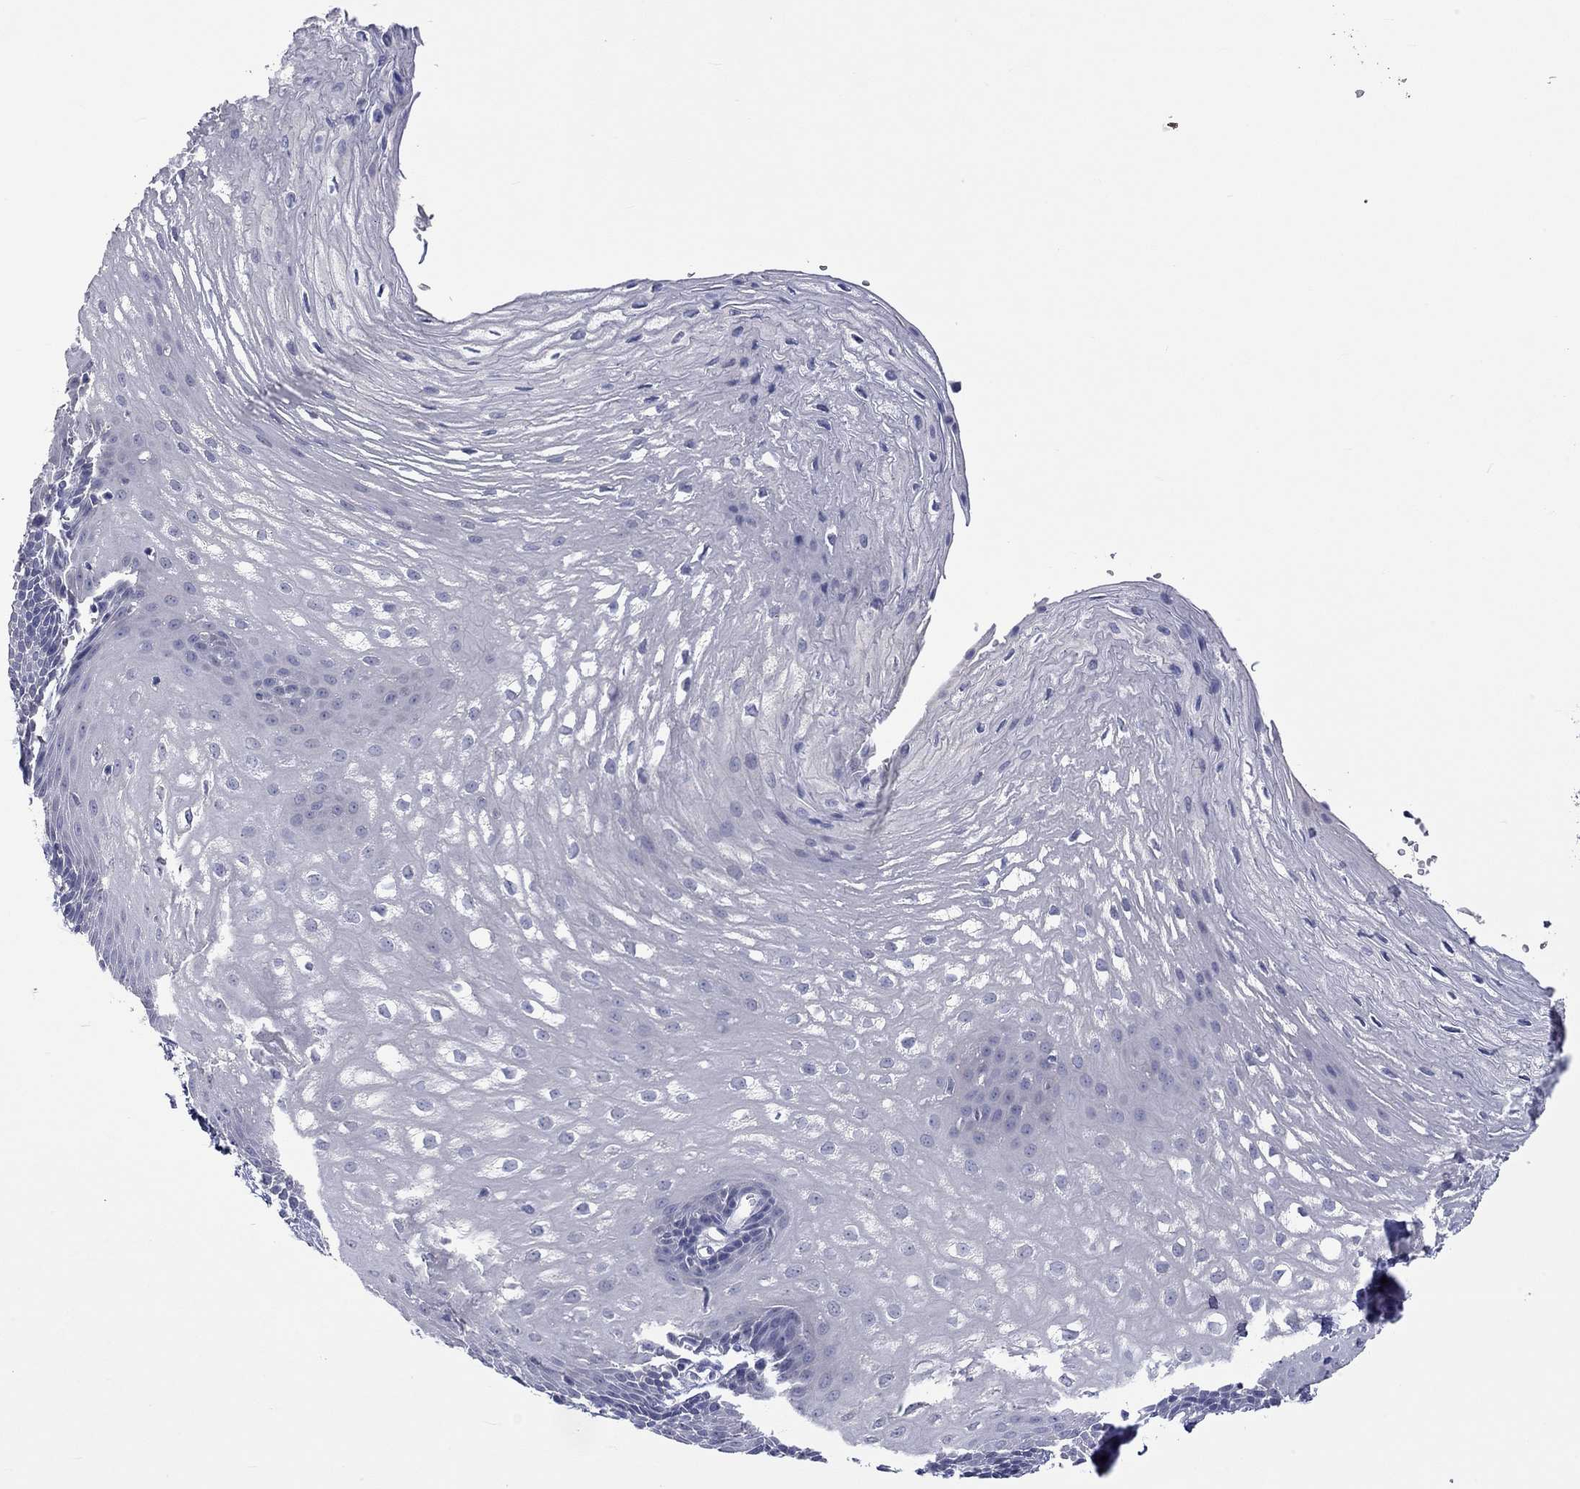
{"staining": {"intensity": "negative", "quantity": "none", "location": "none"}, "tissue": "esophagus", "cell_type": "Squamous epithelial cells", "image_type": "normal", "snomed": [{"axis": "morphology", "description": "Normal tissue, NOS"}, {"axis": "topography", "description": "Esophagus"}], "caption": "IHC of unremarkable human esophagus shows no expression in squamous epithelial cells.", "gene": "LRFN4", "patient": {"sex": "male", "age": 72}}